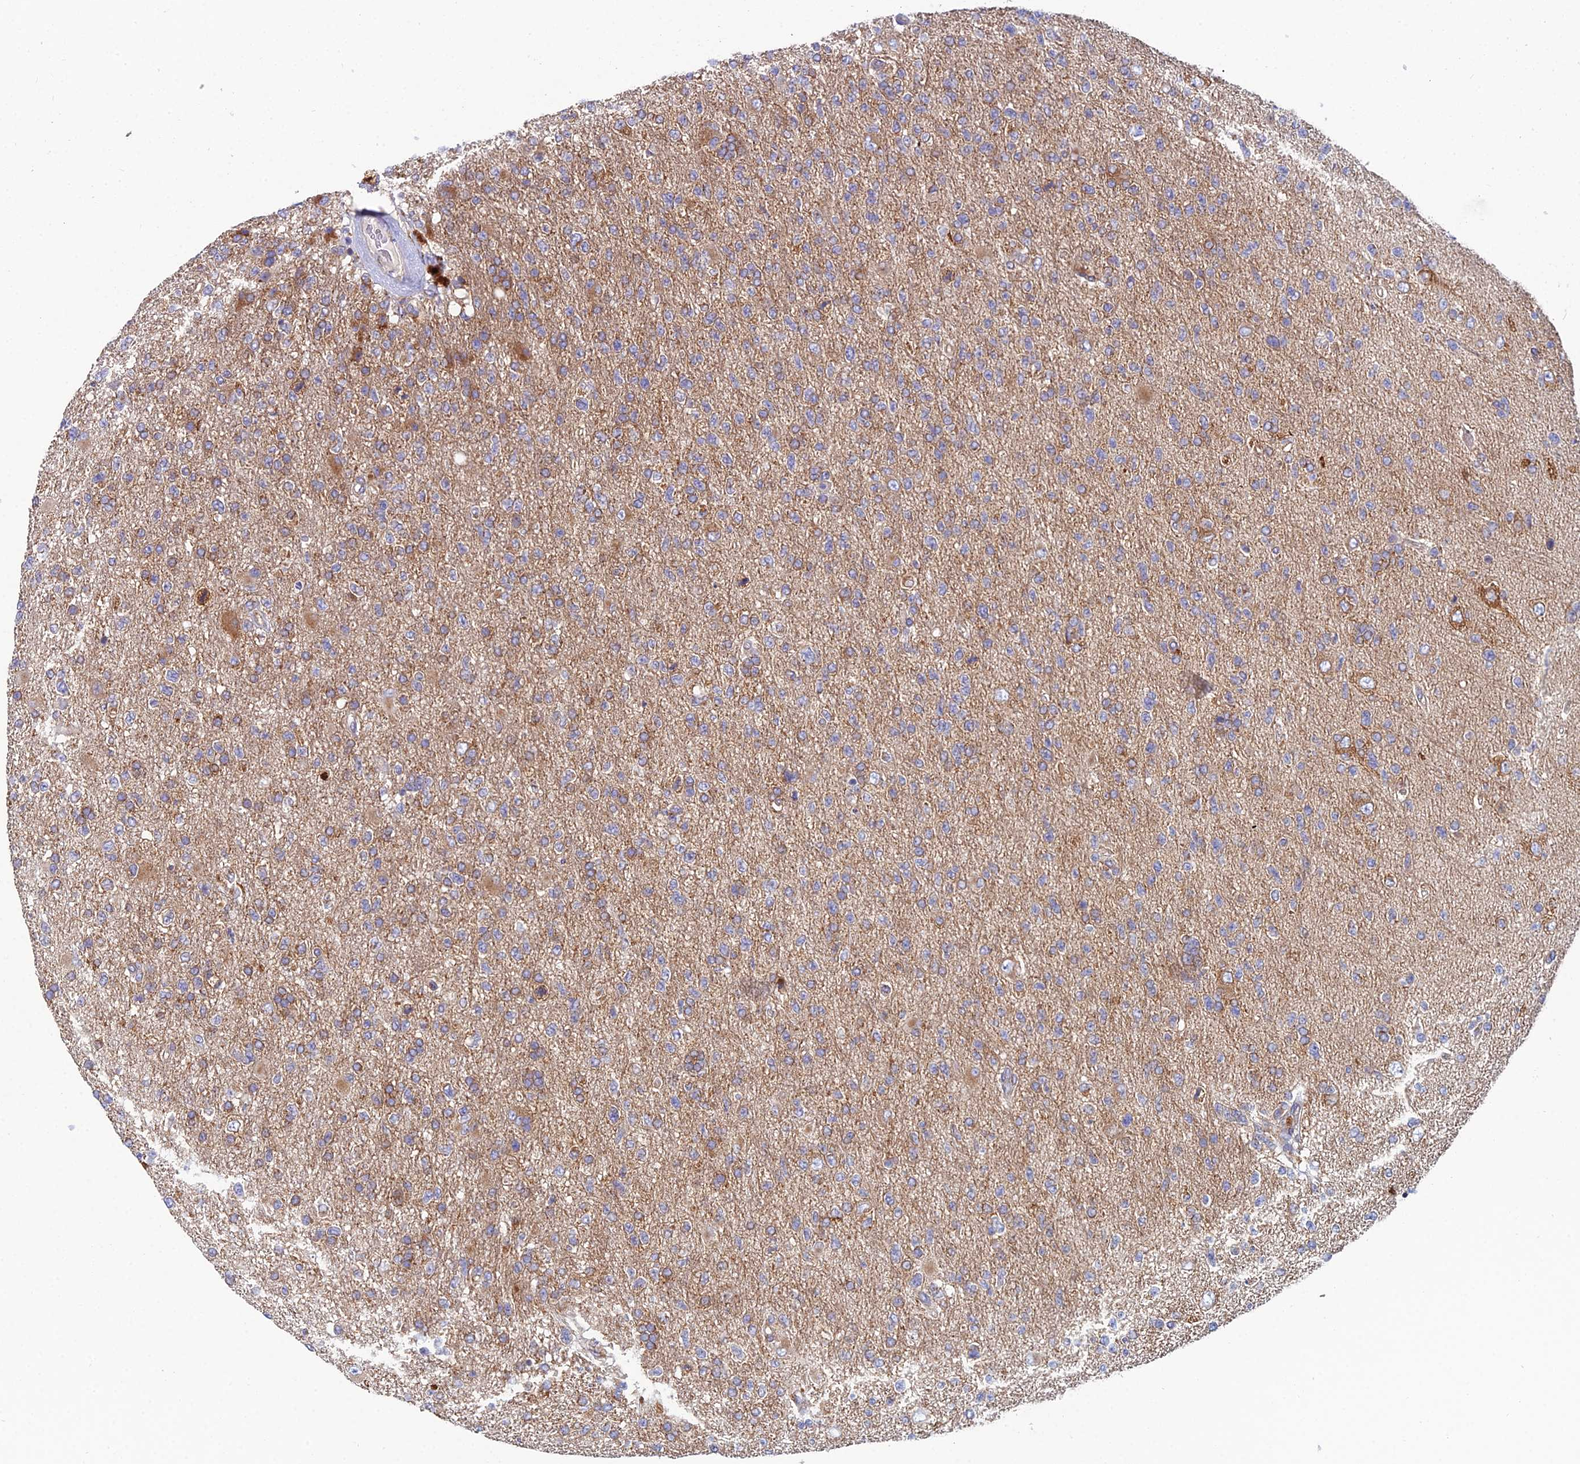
{"staining": {"intensity": "weak", "quantity": "25%-75%", "location": "cytoplasmic/membranous"}, "tissue": "glioma", "cell_type": "Tumor cells", "image_type": "cancer", "snomed": [{"axis": "morphology", "description": "Glioma, malignant, High grade"}, {"axis": "topography", "description": "Brain"}], "caption": "Immunohistochemical staining of glioma exhibits low levels of weak cytoplasmic/membranous protein expression in about 25%-75% of tumor cells. (DAB IHC with brightfield microscopy, high magnification).", "gene": "CLCN3", "patient": {"sex": "male", "age": 56}}